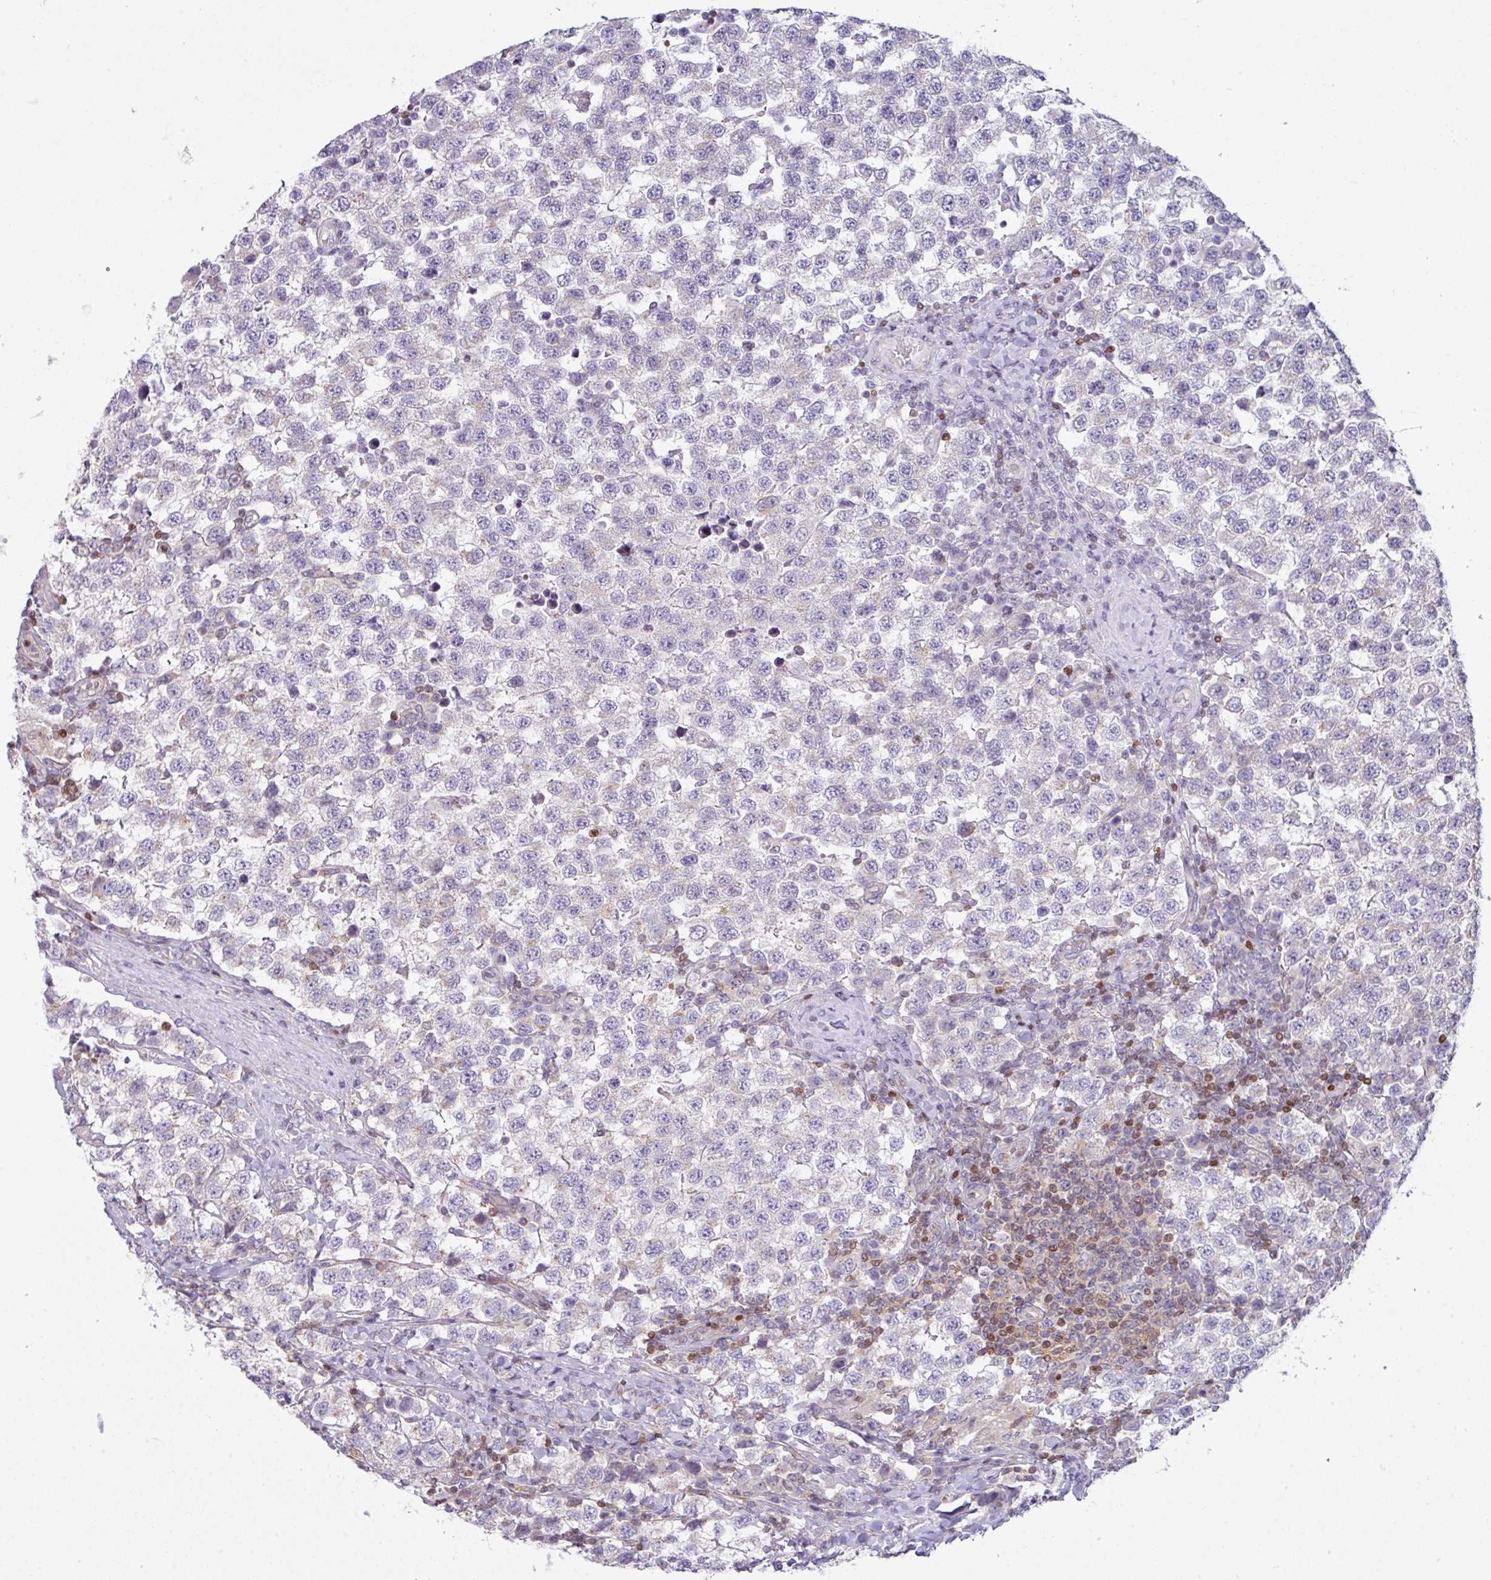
{"staining": {"intensity": "negative", "quantity": "none", "location": "none"}, "tissue": "testis cancer", "cell_type": "Tumor cells", "image_type": "cancer", "snomed": [{"axis": "morphology", "description": "Seminoma, NOS"}, {"axis": "topography", "description": "Testis"}], "caption": "Tumor cells show no significant positivity in testis seminoma.", "gene": "STAT5A", "patient": {"sex": "male", "age": 34}}